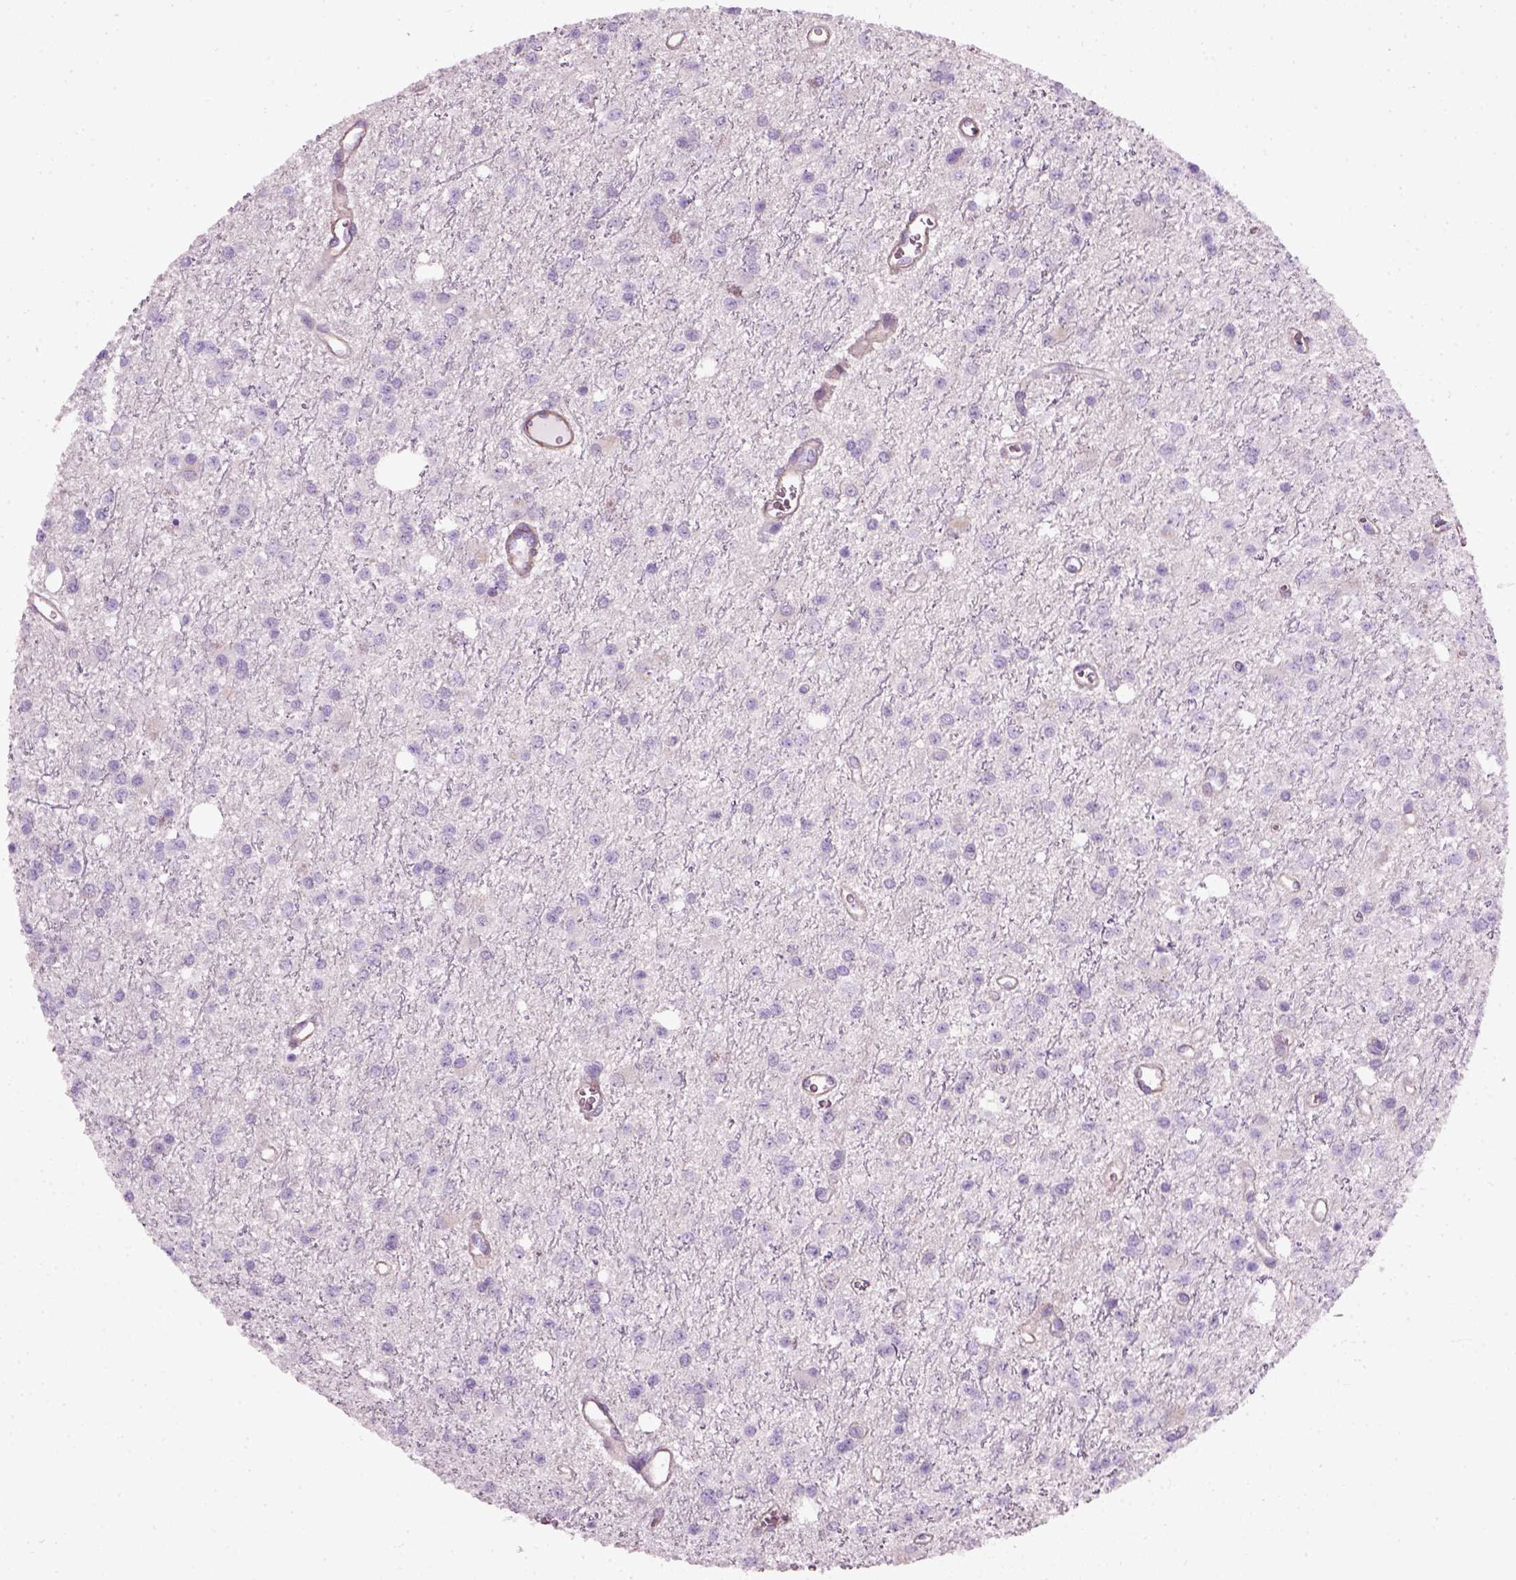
{"staining": {"intensity": "negative", "quantity": "none", "location": "none"}, "tissue": "glioma", "cell_type": "Tumor cells", "image_type": "cancer", "snomed": [{"axis": "morphology", "description": "Glioma, malignant, Low grade"}, {"axis": "topography", "description": "Brain"}], "caption": "IHC of human glioma displays no positivity in tumor cells.", "gene": "FAM161A", "patient": {"sex": "female", "age": 45}}